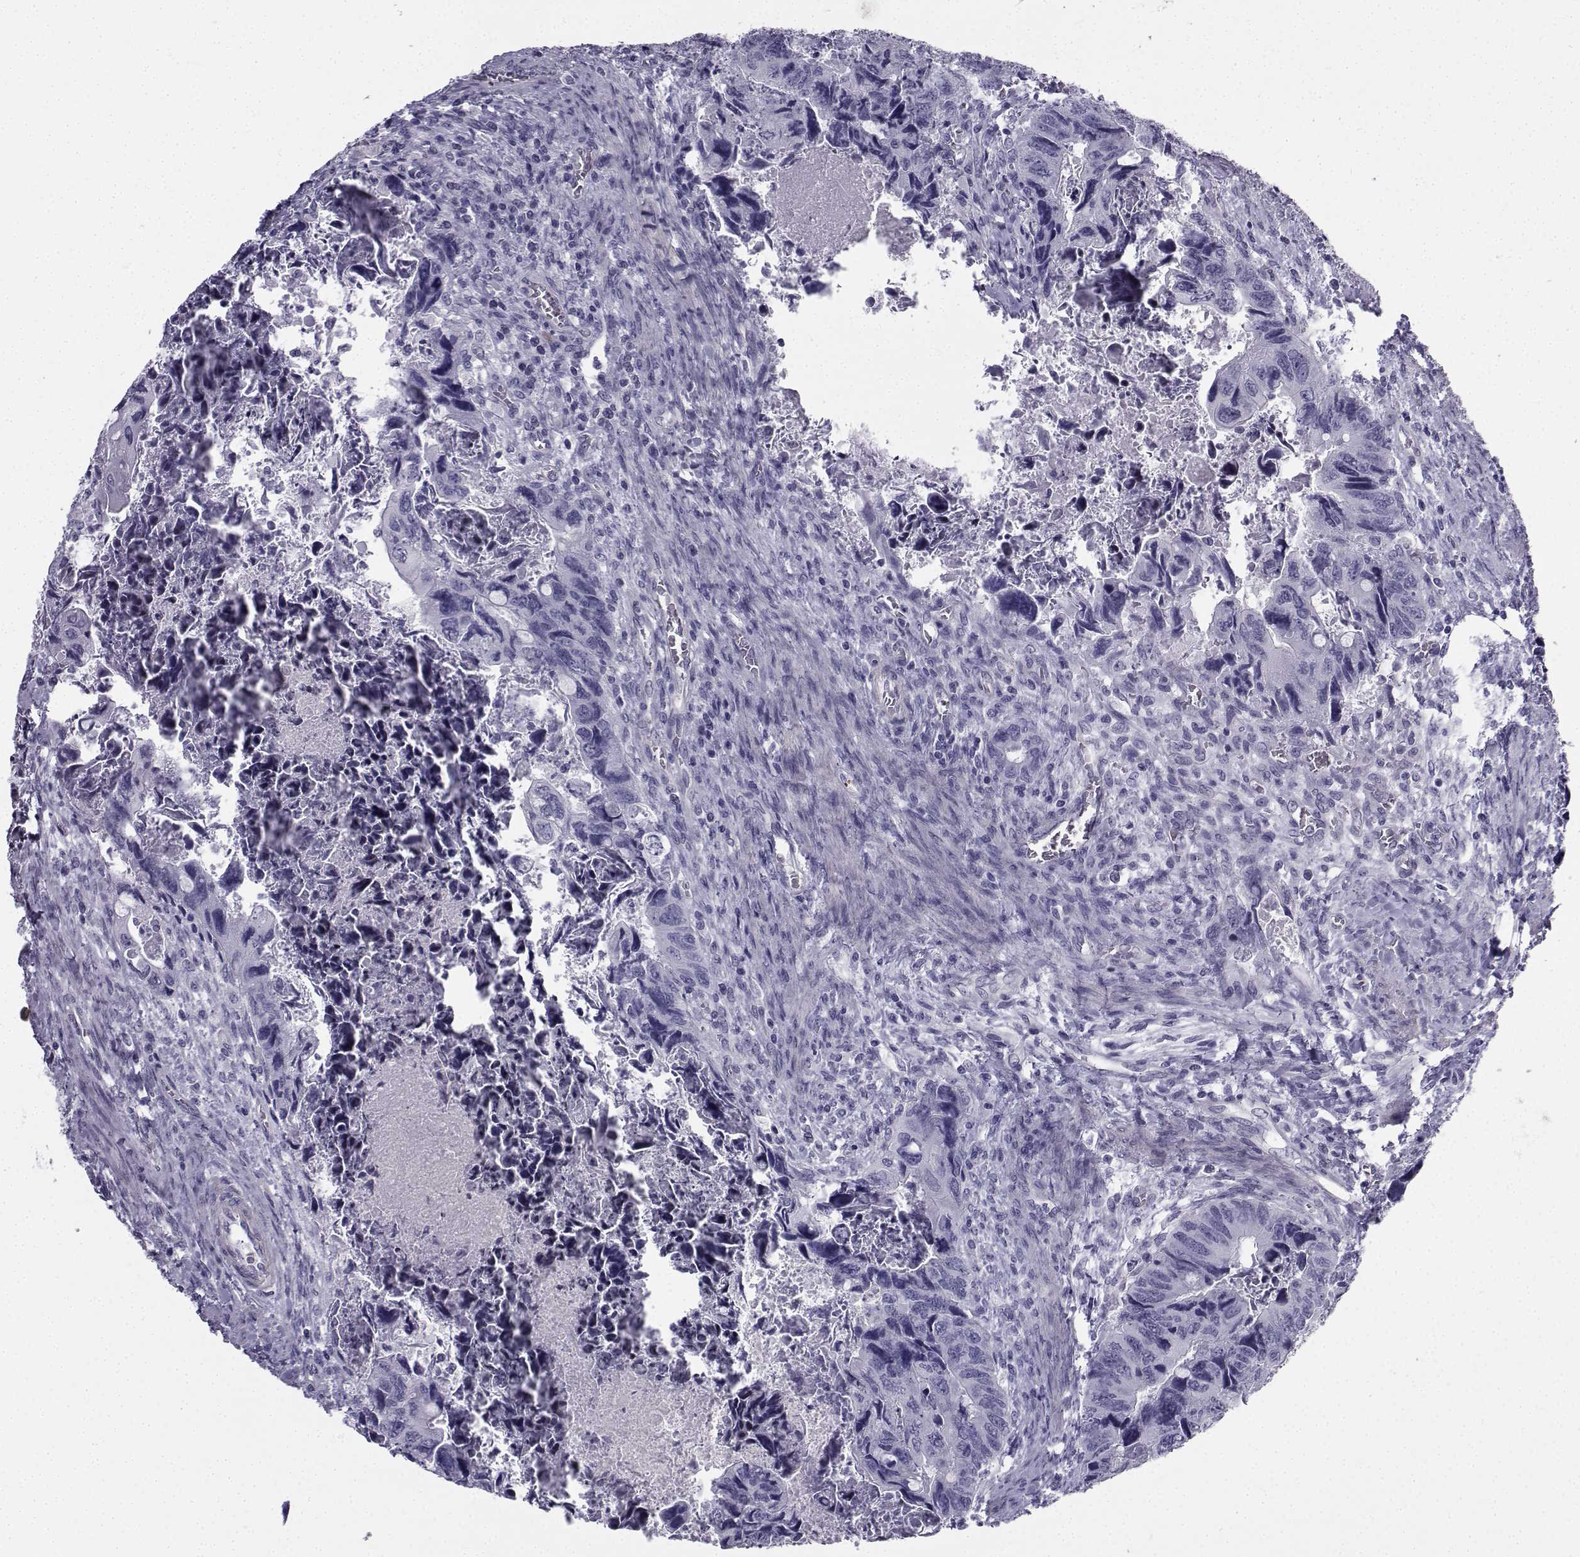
{"staining": {"intensity": "negative", "quantity": "none", "location": "none"}, "tissue": "colorectal cancer", "cell_type": "Tumor cells", "image_type": "cancer", "snomed": [{"axis": "morphology", "description": "Adenocarcinoma, NOS"}, {"axis": "topography", "description": "Rectum"}], "caption": "Colorectal adenocarcinoma stained for a protein using immunohistochemistry (IHC) displays no expression tumor cells.", "gene": "SPANXD", "patient": {"sex": "male", "age": 62}}